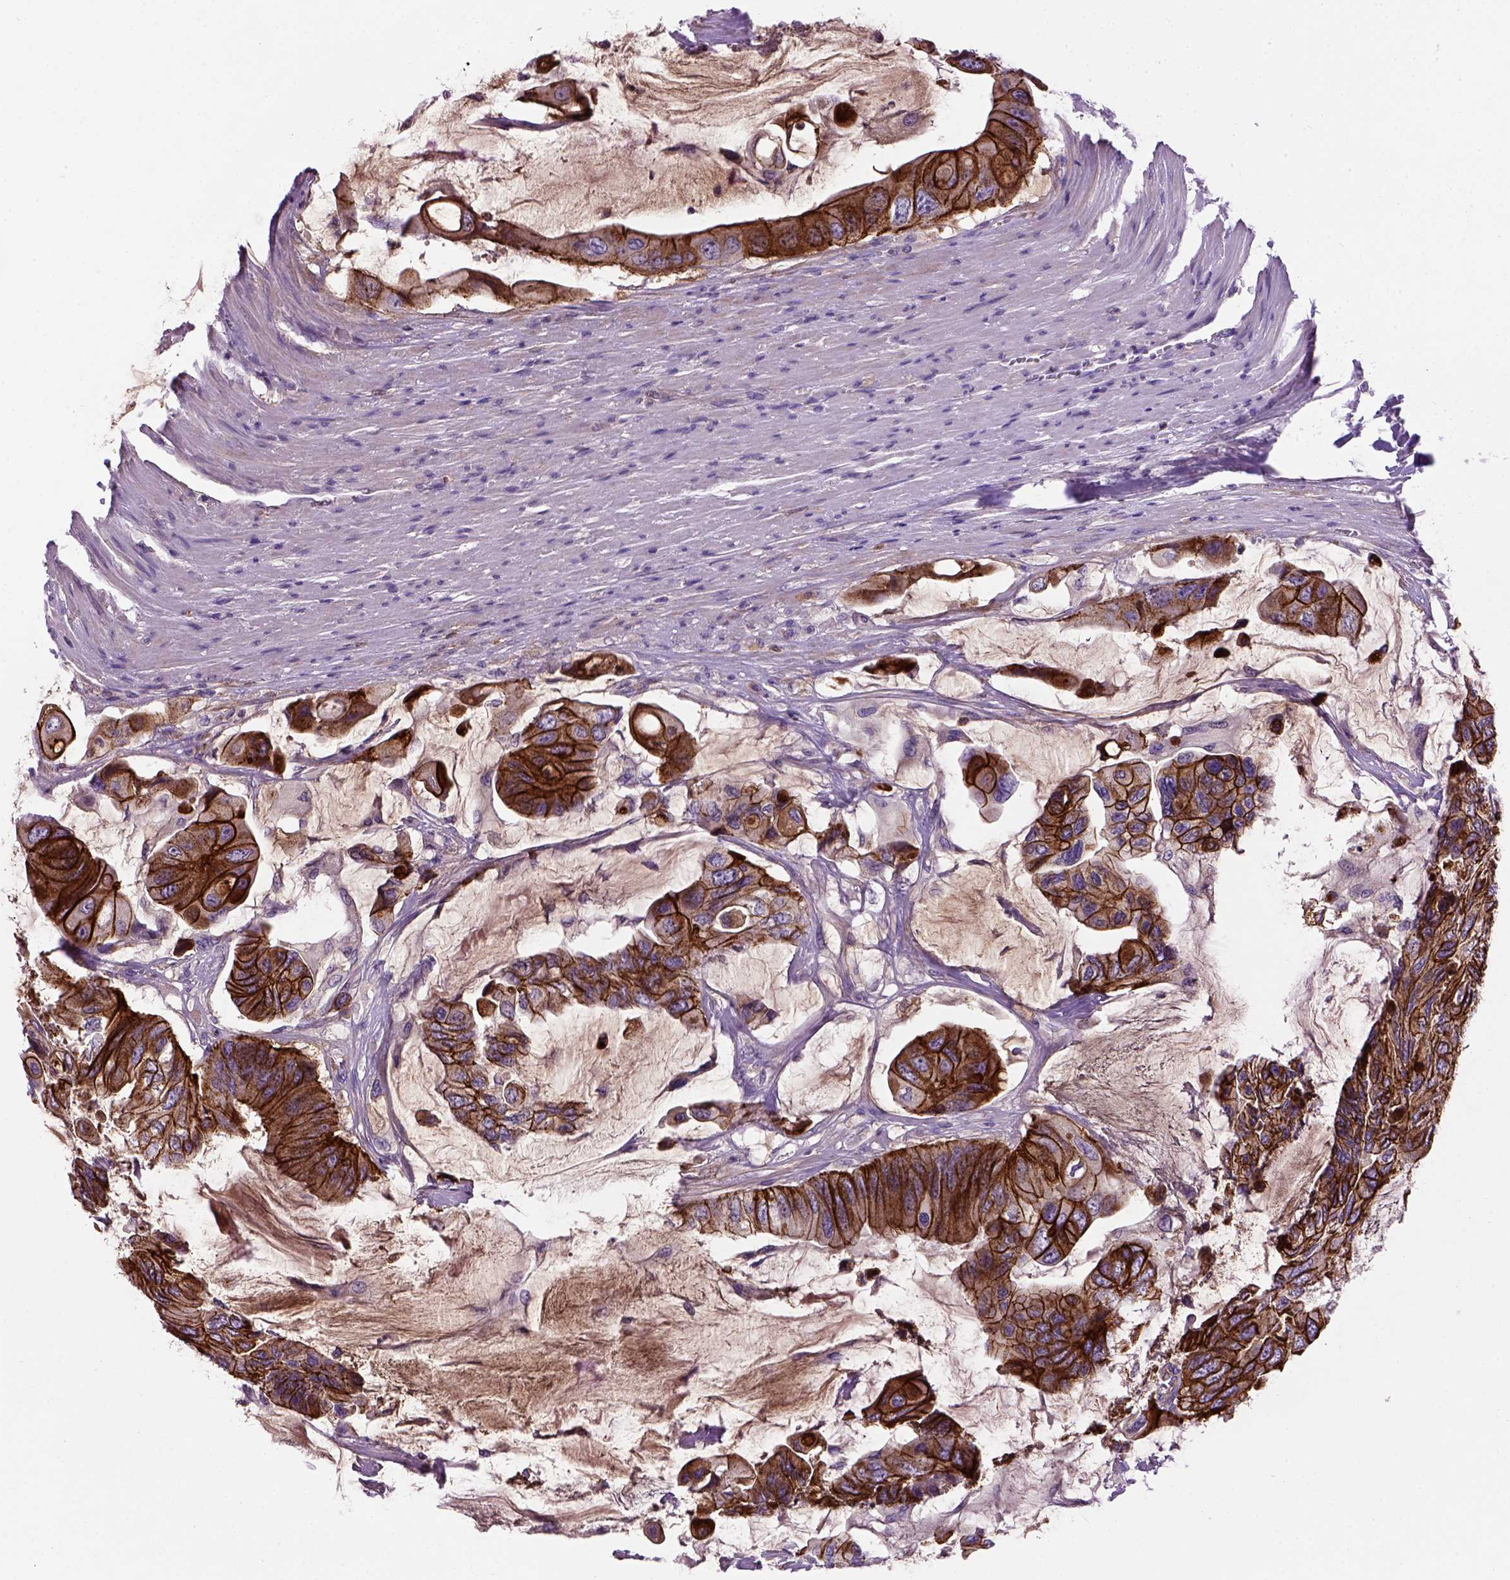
{"staining": {"intensity": "strong", "quantity": ">75%", "location": "cytoplasmic/membranous"}, "tissue": "colorectal cancer", "cell_type": "Tumor cells", "image_type": "cancer", "snomed": [{"axis": "morphology", "description": "Adenocarcinoma, NOS"}, {"axis": "topography", "description": "Rectum"}], "caption": "A photomicrograph showing strong cytoplasmic/membranous positivity in approximately >75% of tumor cells in colorectal cancer, as visualized by brown immunohistochemical staining.", "gene": "CDH1", "patient": {"sex": "male", "age": 63}}